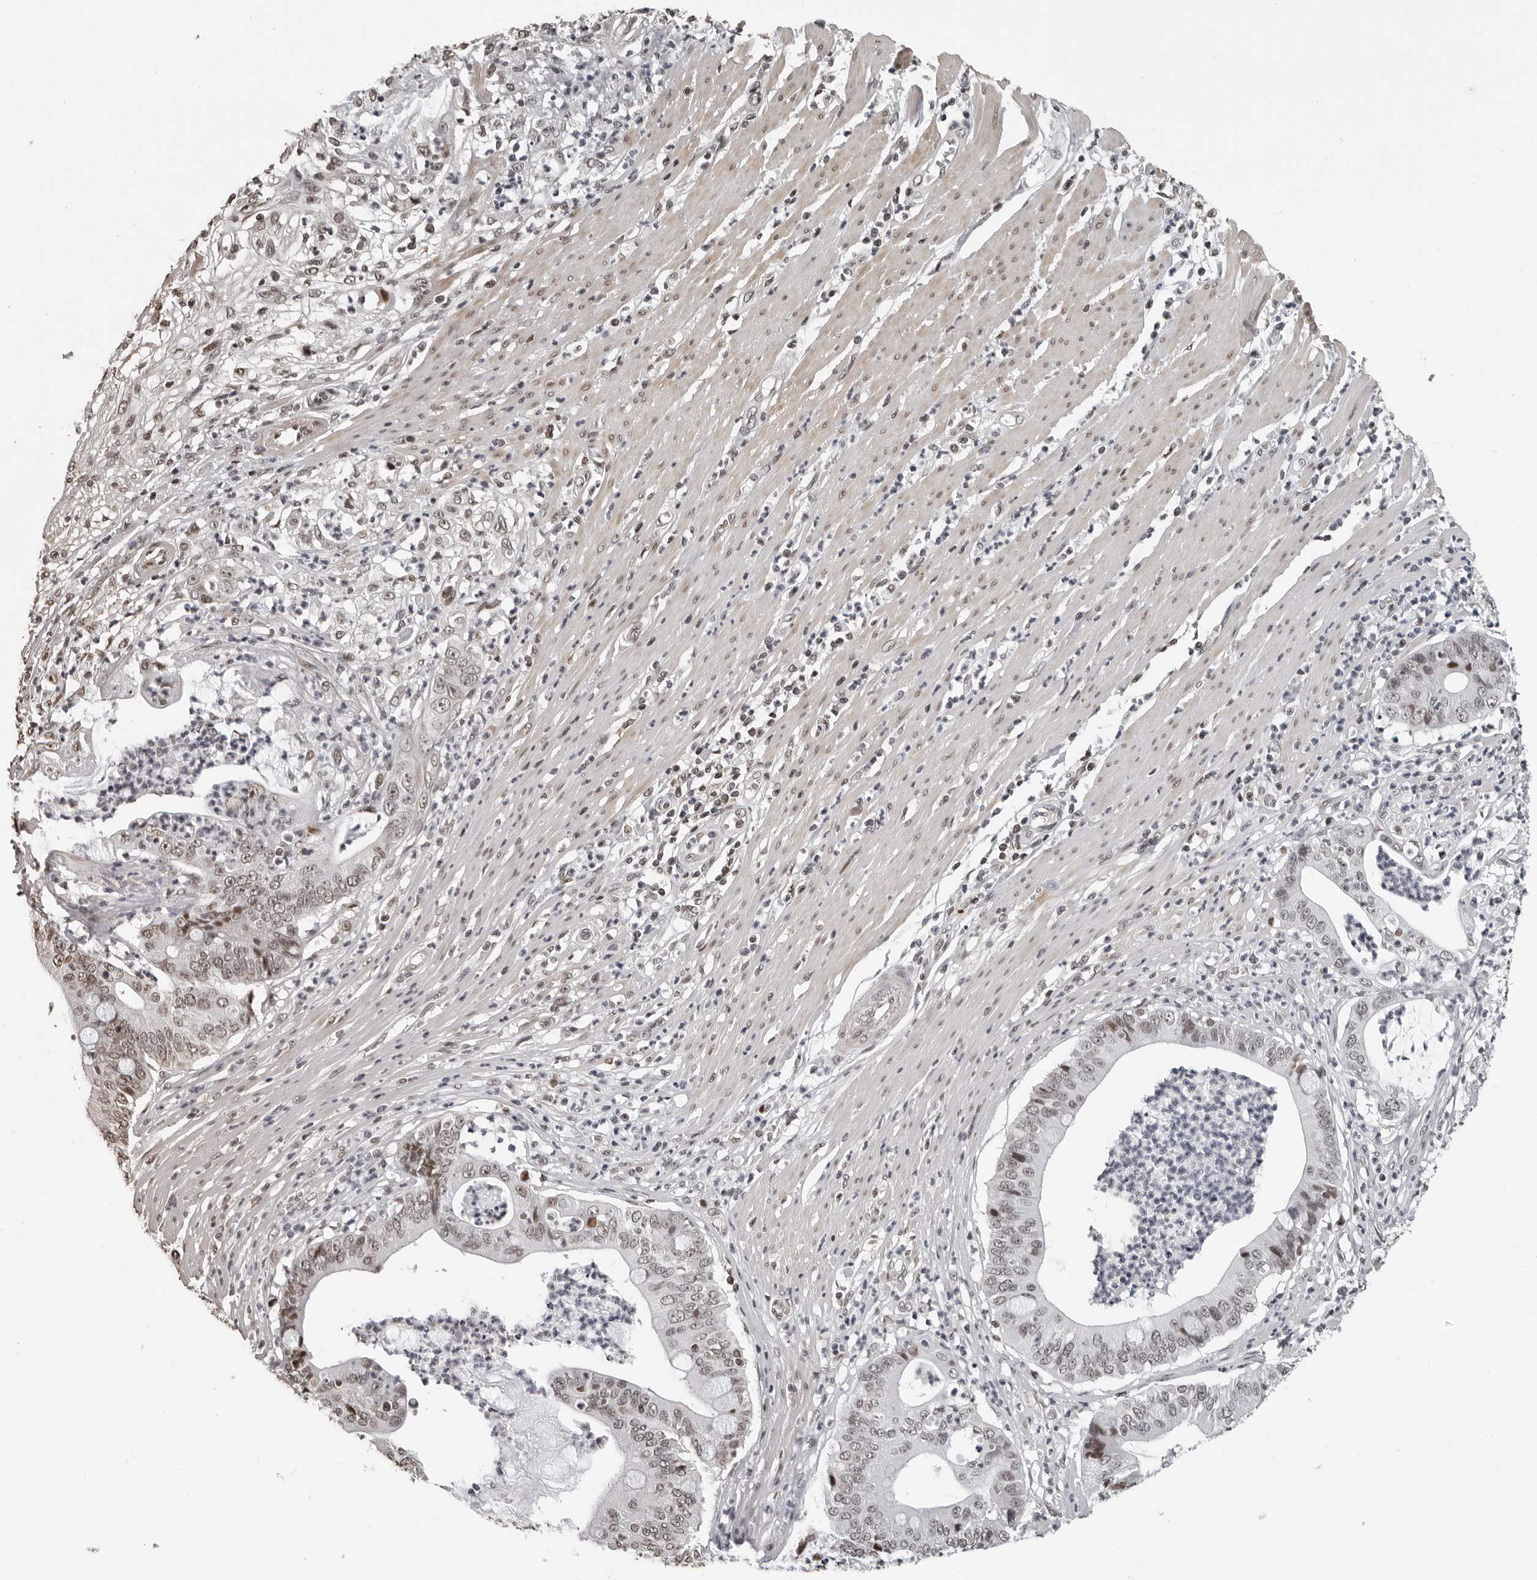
{"staining": {"intensity": "weak", "quantity": "25%-75%", "location": "nuclear"}, "tissue": "pancreatic cancer", "cell_type": "Tumor cells", "image_type": "cancer", "snomed": [{"axis": "morphology", "description": "Adenocarcinoma, NOS"}, {"axis": "topography", "description": "Pancreas"}], "caption": "Immunohistochemical staining of human pancreatic cancer reveals low levels of weak nuclear protein staining in about 25%-75% of tumor cells.", "gene": "ORC1", "patient": {"sex": "male", "age": 69}}